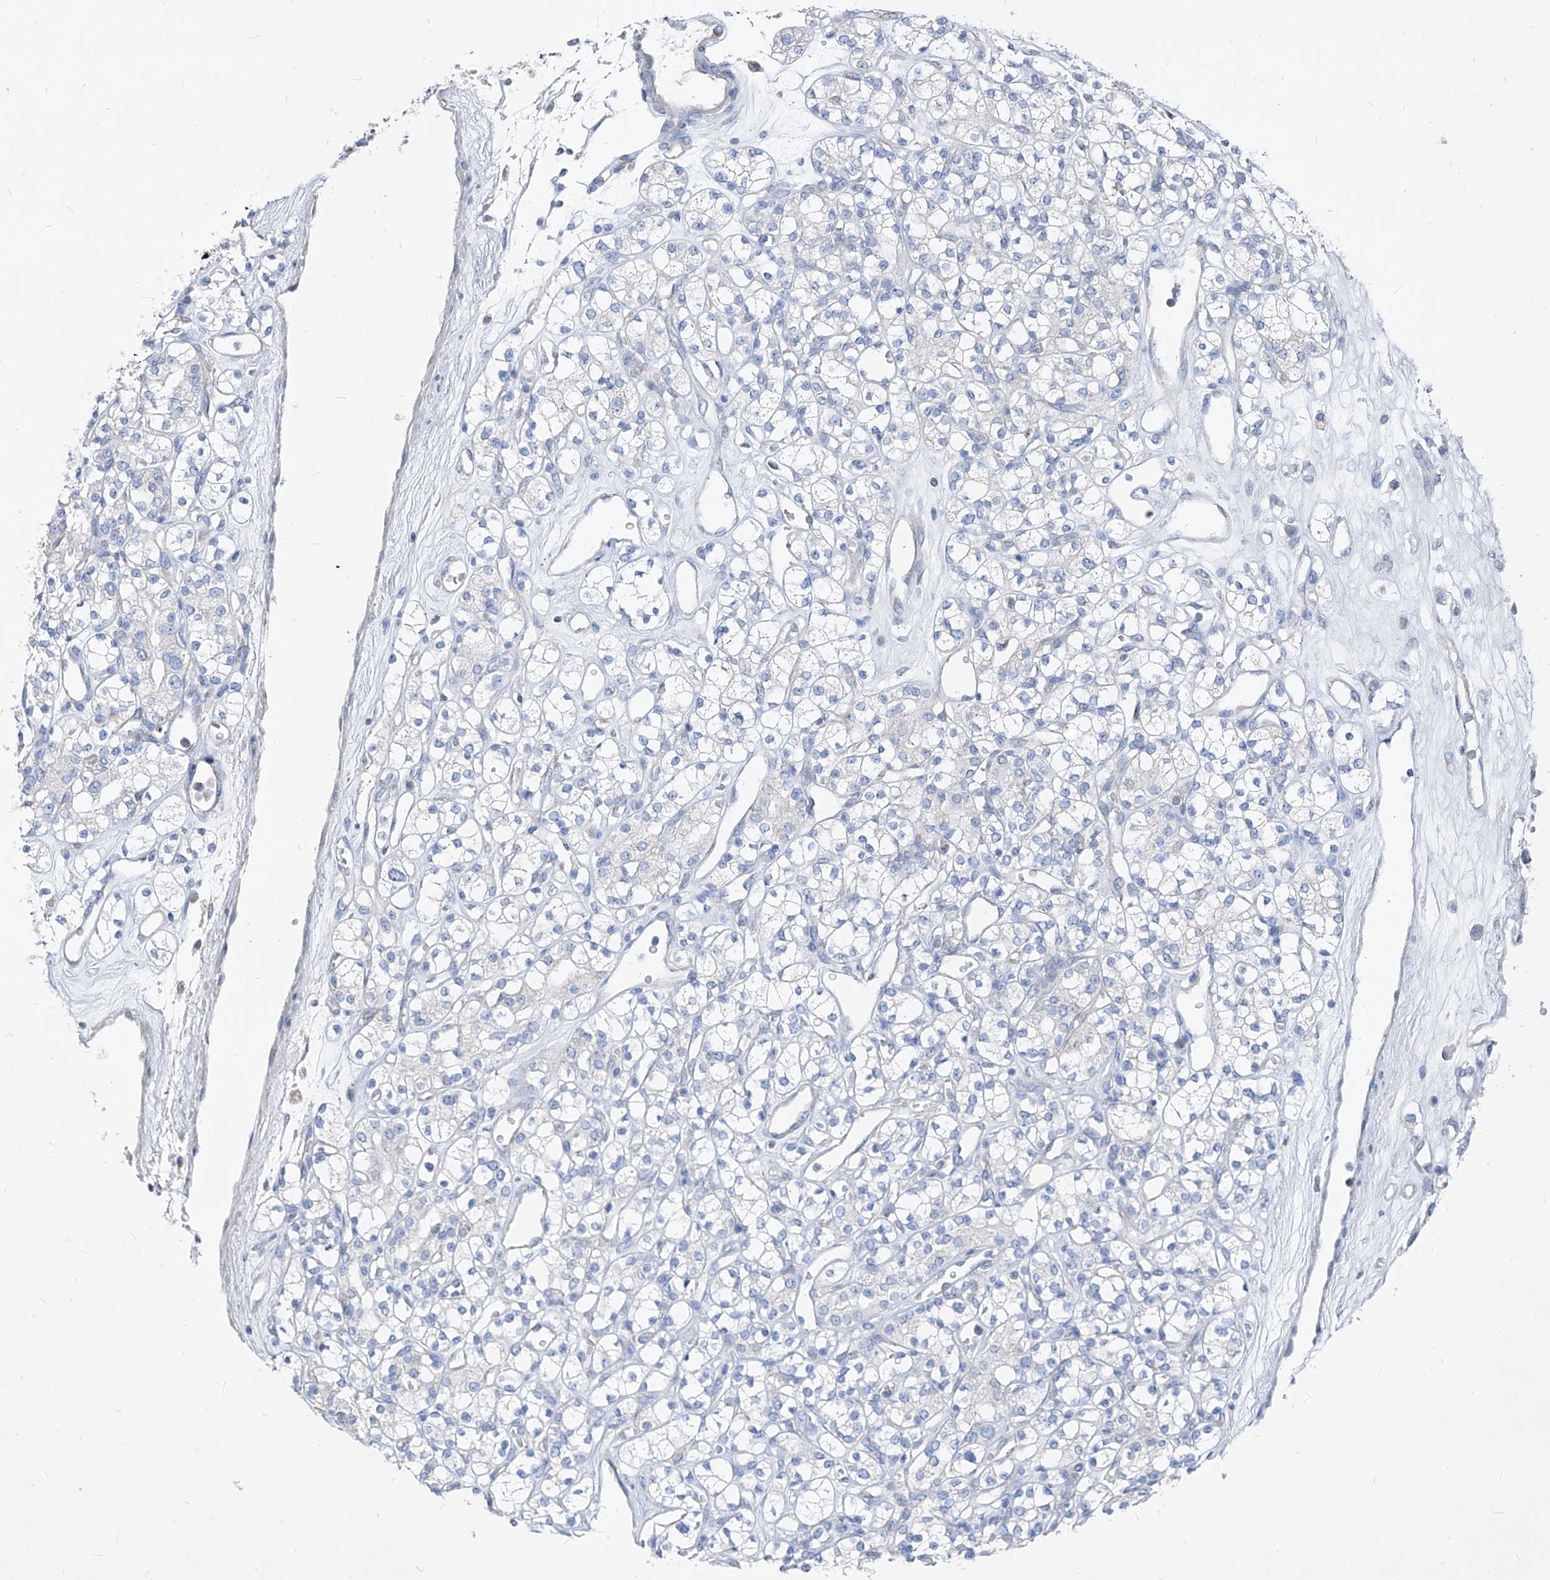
{"staining": {"intensity": "negative", "quantity": "none", "location": "none"}, "tissue": "renal cancer", "cell_type": "Tumor cells", "image_type": "cancer", "snomed": [{"axis": "morphology", "description": "Adenocarcinoma, NOS"}, {"axis": "topography", "description": "Kidney"}], "caption": "This is an IHC image of renal cancer (adenocarcinoma). There is no staining in tumor cells.", "gene": "AGPS", "patient": {"sex": "male", "age": 77}}